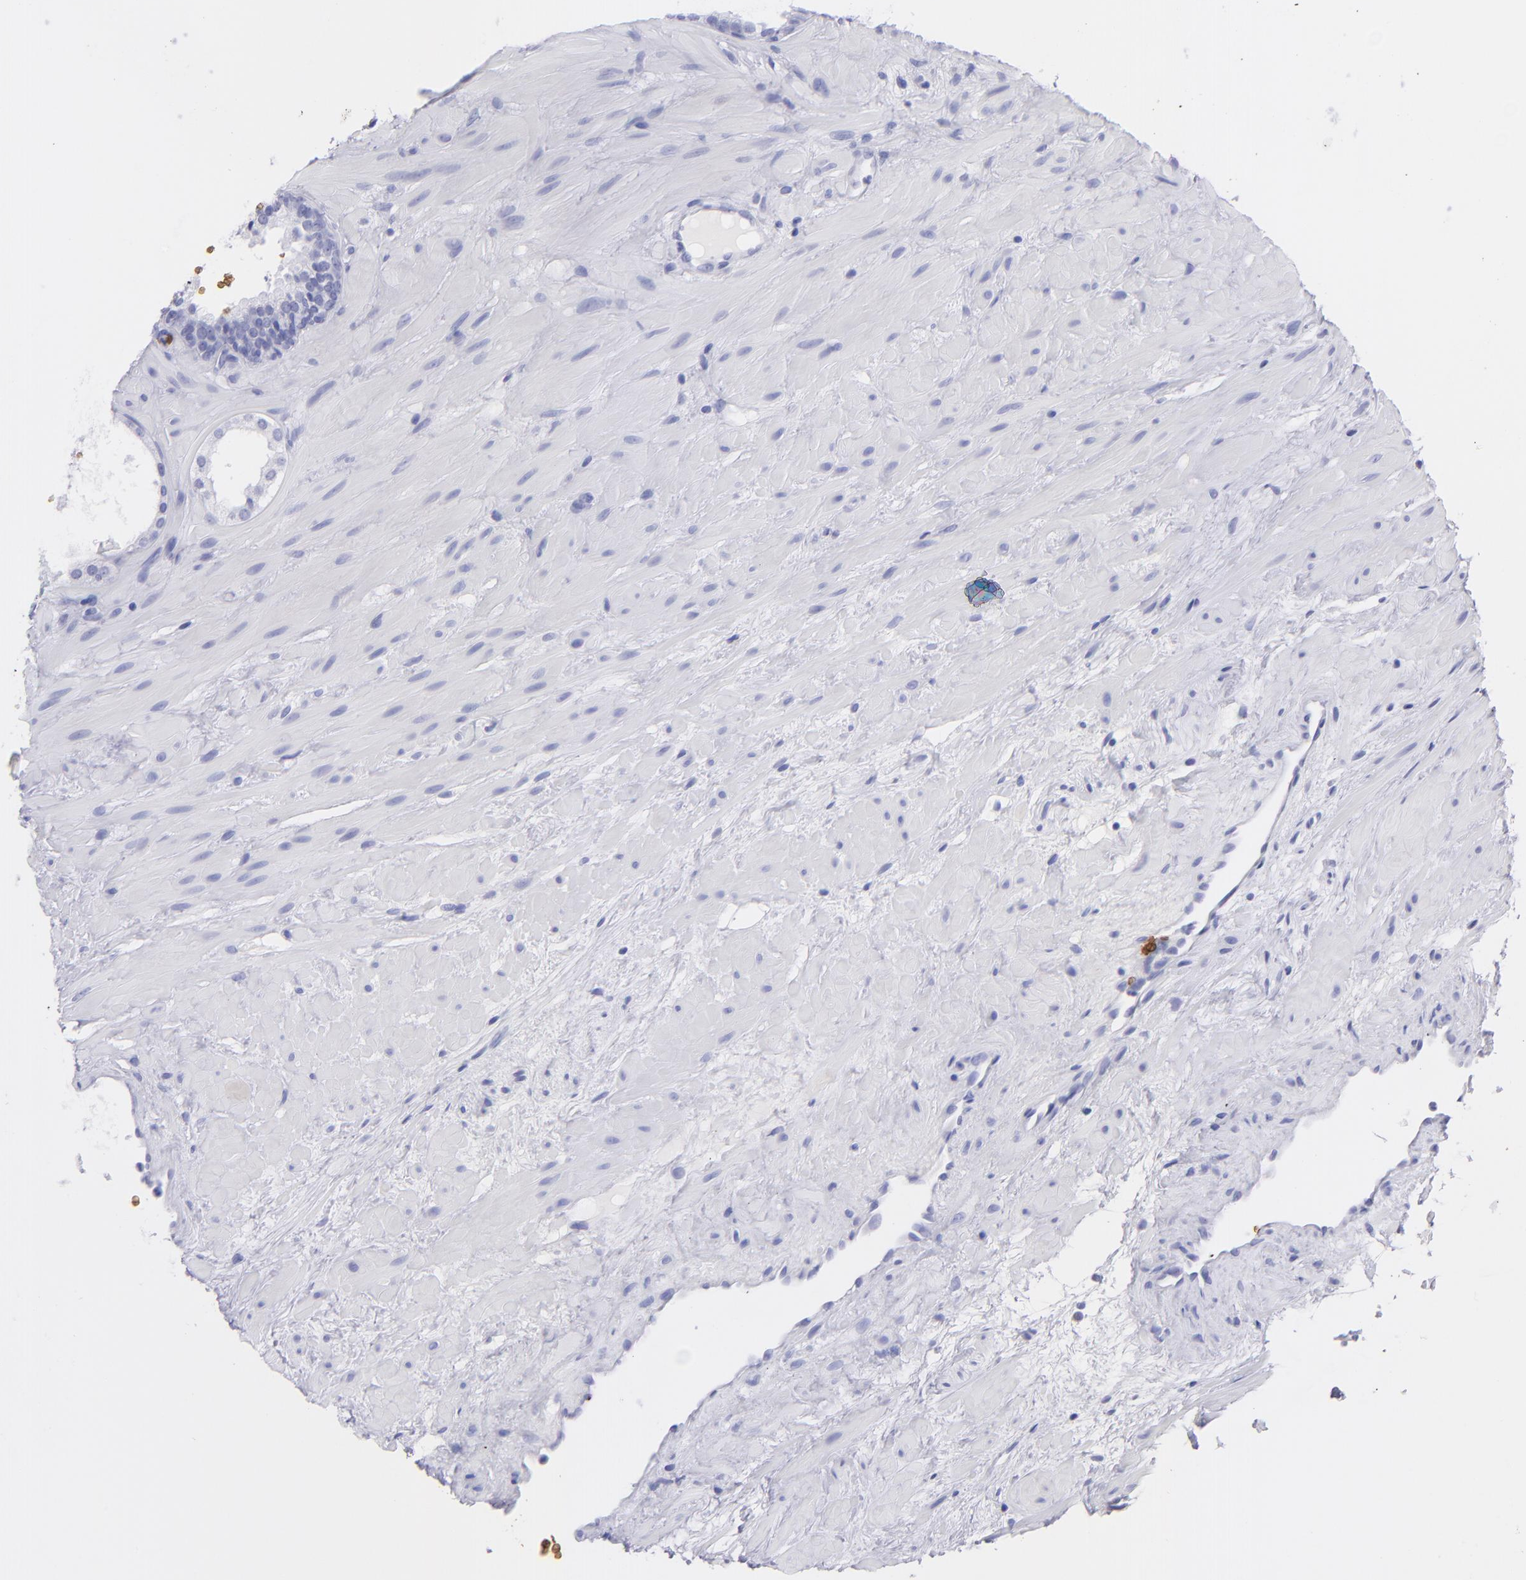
{"staining": {"intensity": "negative", "quantity": "none", "location": "none"}, "tissue": "prostate cancer", "cell_type": "Tumor cells", "image_type": "cancer", "snomed": [{"axis": "morphology", "description": "Adenocarcinoma, Low grade"}, {"axis": "topography", "description": "Prostate"}], "caption": "This is an IHC micrograph of prostate cancer (low-grade adenocarcinoma). There is no positivity in tumor cells.", "gene": "GYPA", "patient": {"sex": "male", "age": 57}}